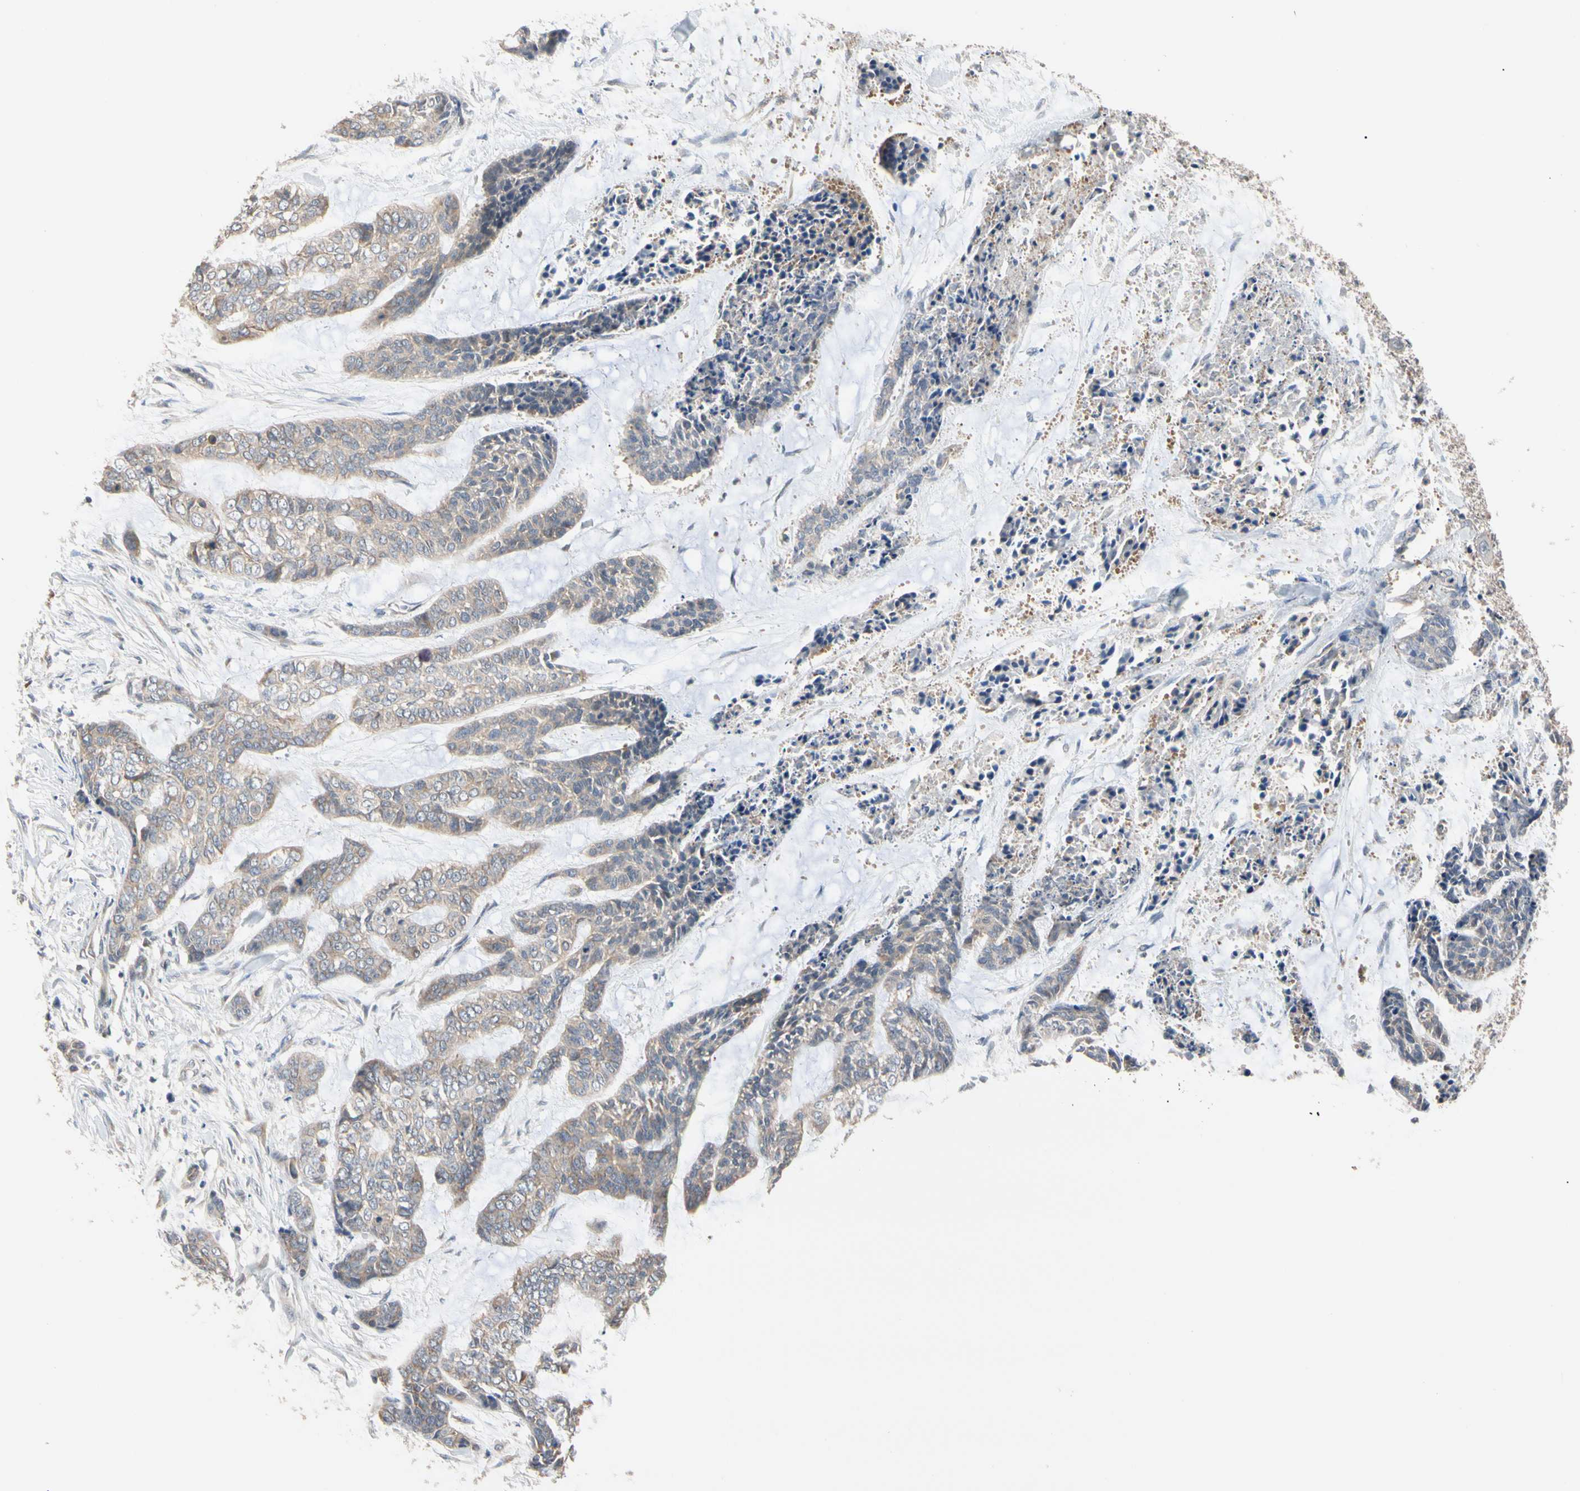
{"staining": {"intensity": "moderate", "quantity": ">75%", "location": "cytoplasmic/membranous"}, "tissue": "skin cancer", "cell_type": "Tumor cells", "image_type": "cancer", "snomed": [{"axis": "morphology", "description": "Basal cell carcinoma"}, {"axis": "topography", "description": "Skin"}], "caption": "A brown stain labels moderate cytoplasmic/membranous expression of a protein in skin basal cell carcinoma tumor cells.", "gene": "DPP8", "patient": {"sex": "female", "age": 64}}